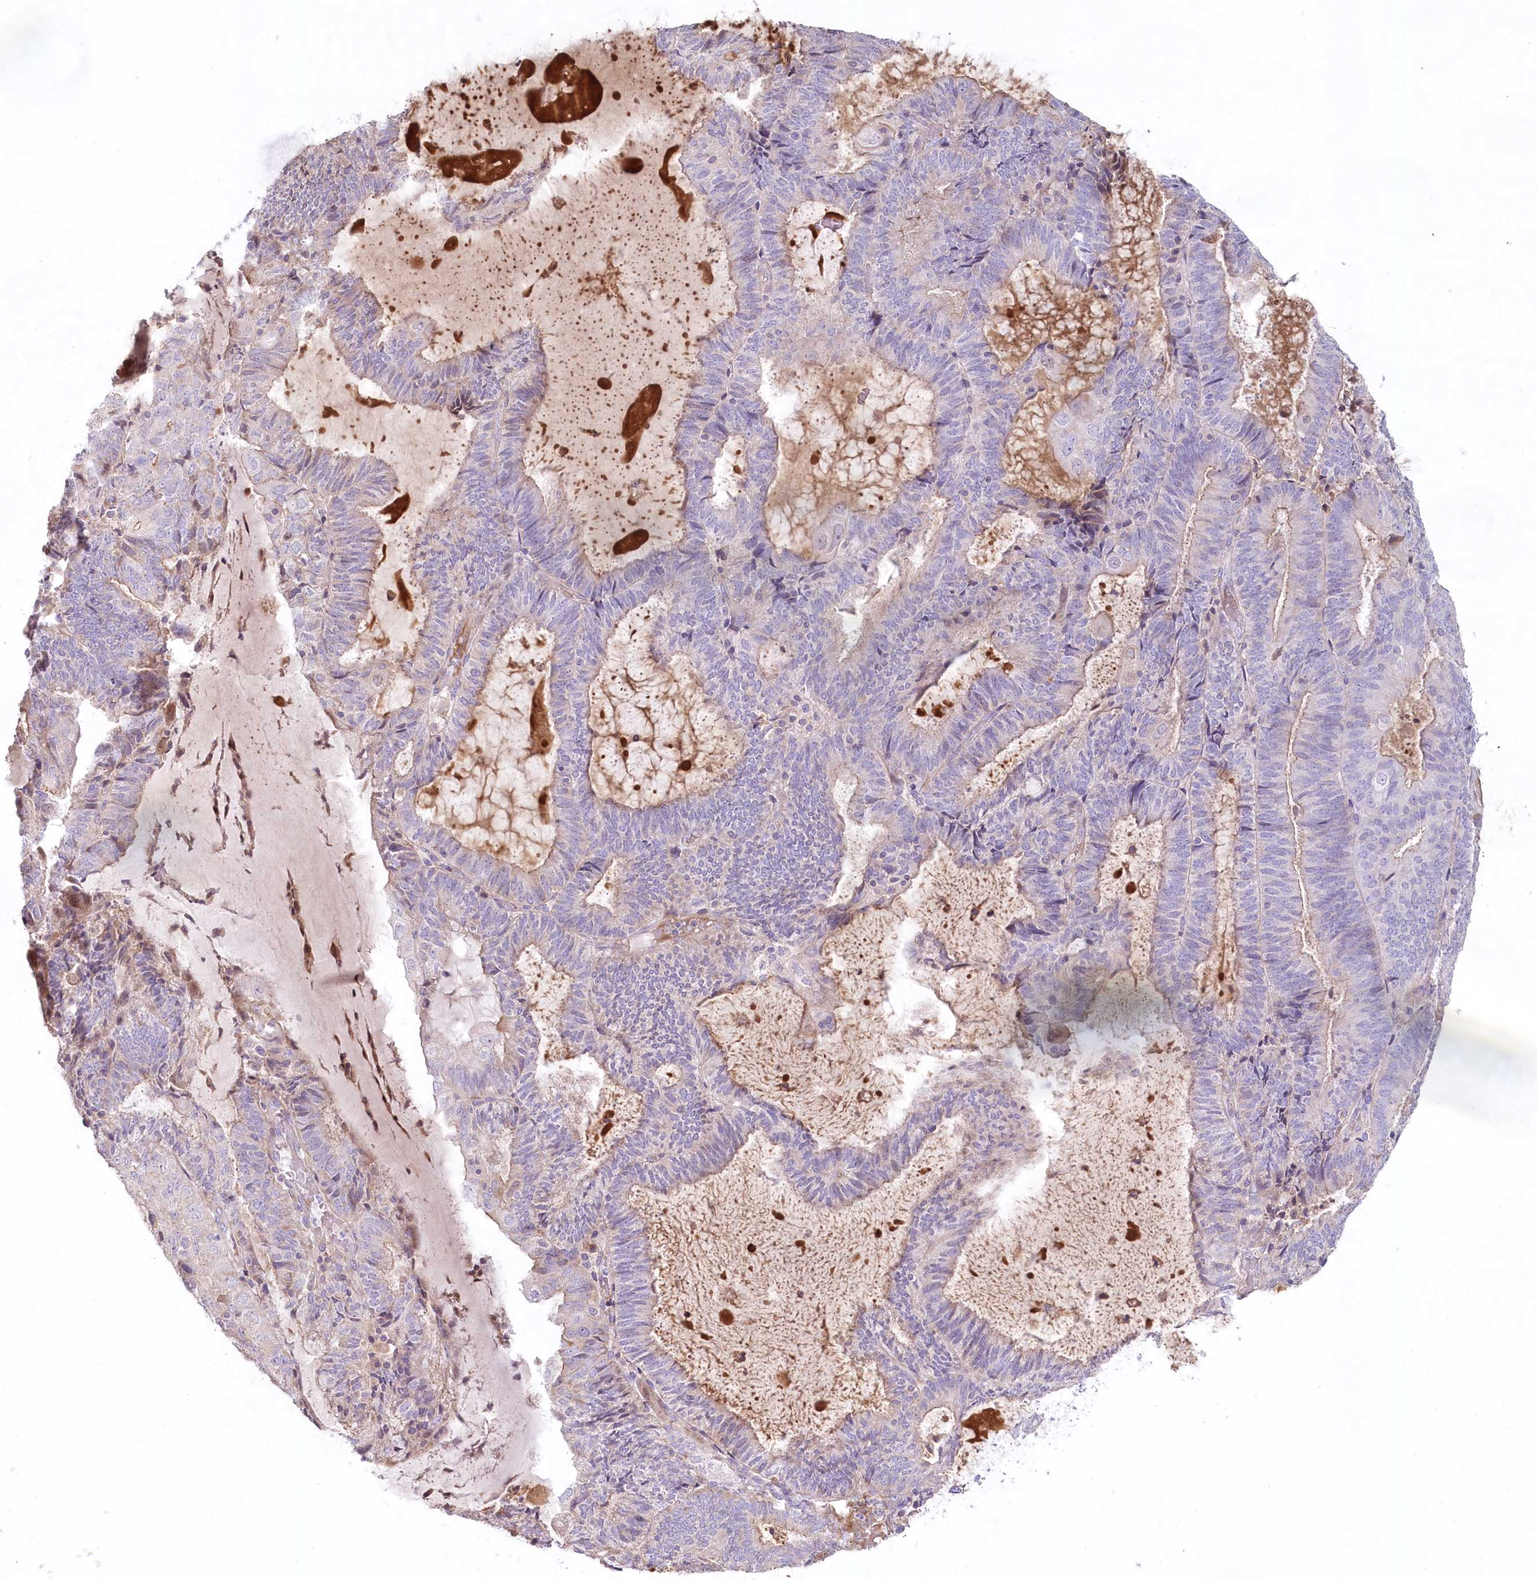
{"staining": {"intensity": "negative", "quantity": "none", "location": "none"}, "tissue": "endometrial cancer", "cell_type": "Tumor cells", "image_type": "cancer", "snomed": [{"axis": "morphology", "description": "Adenocarcinoma, NOS"}, {"axis": "topography", "description": "Endometrium"}], "caption": "This is an immunohistochemistry histopathology image of human endometrial cancer (adenocarcinoma). There is no positivity in tumor cells.", "gene": "SLC6A11", "patient": {"sex": "female", "age": 81}}